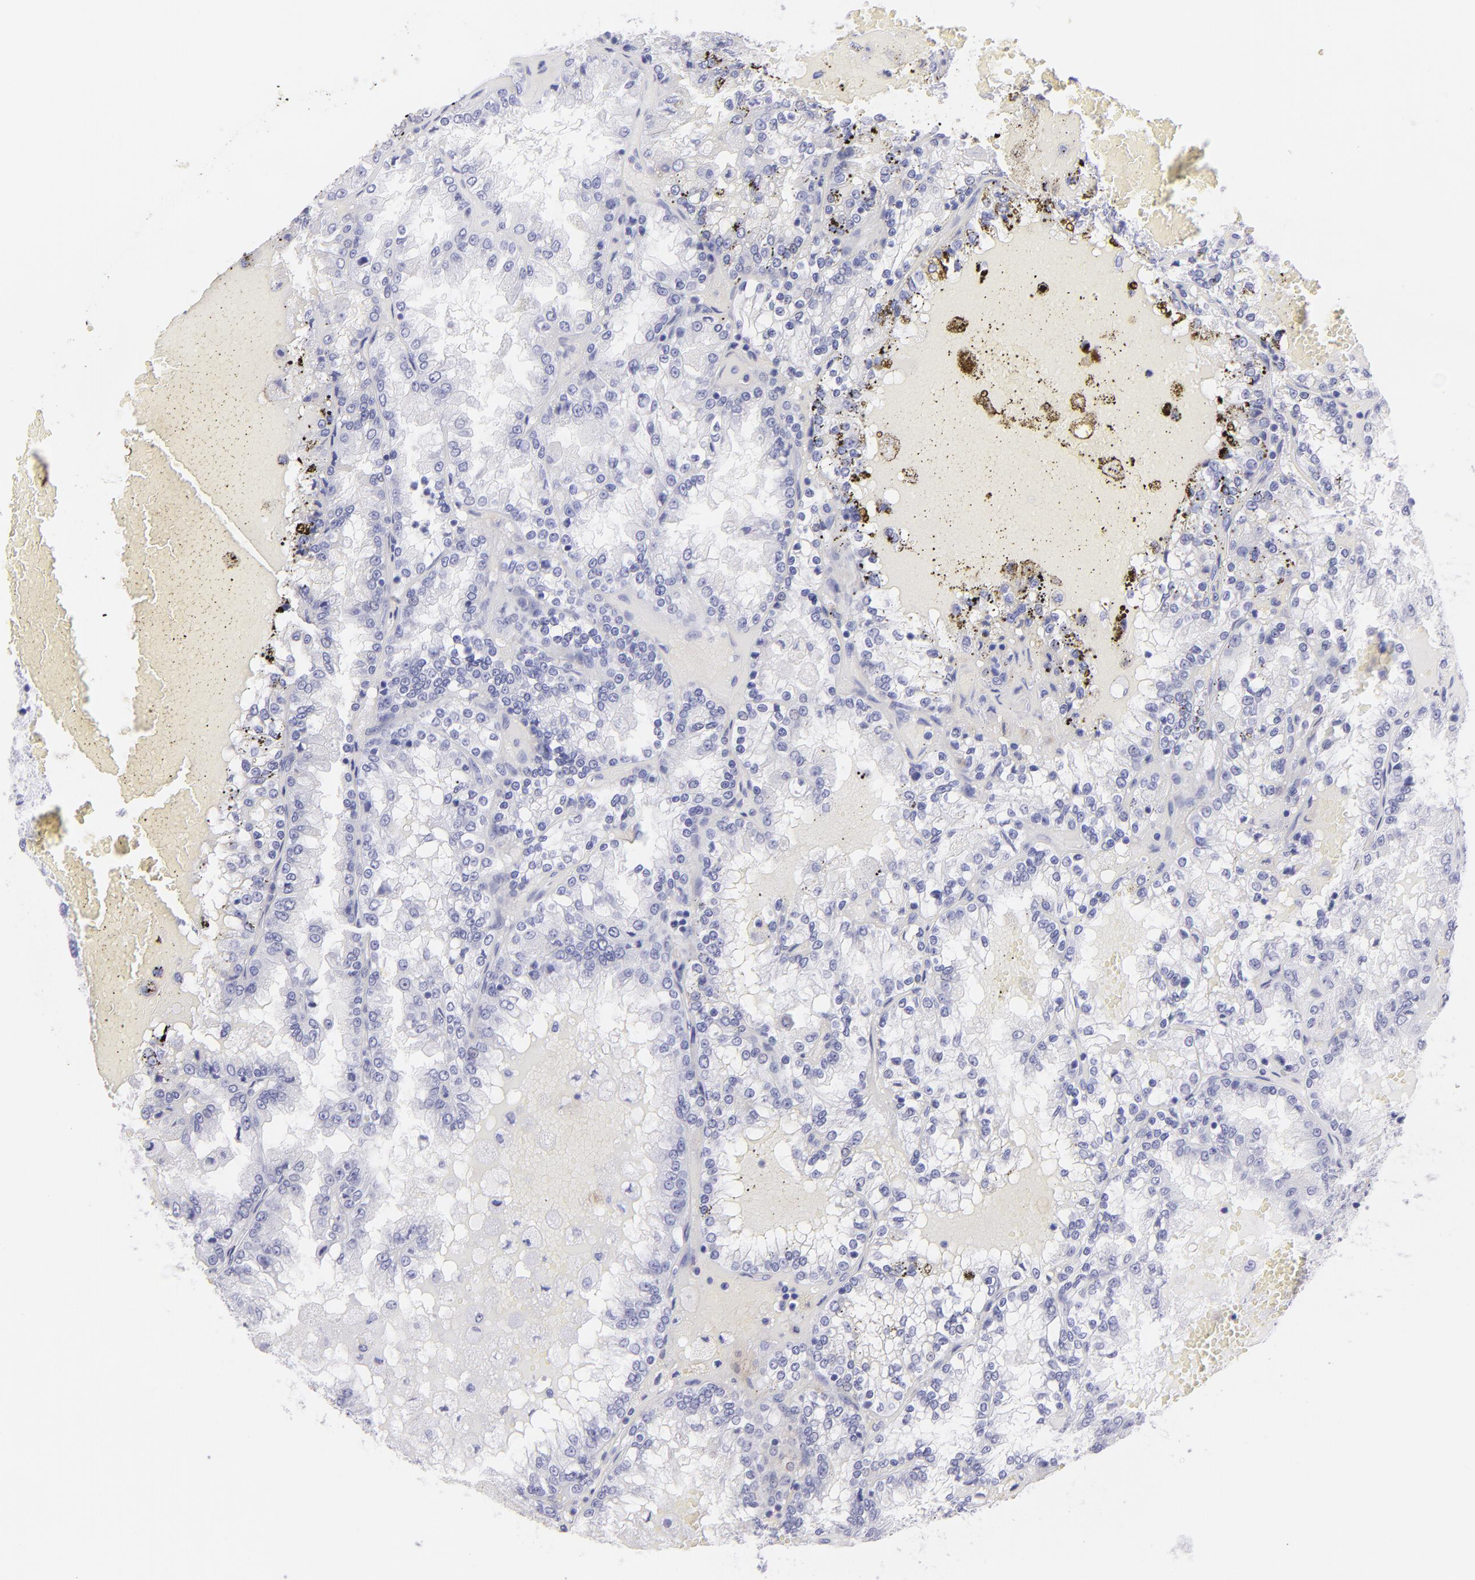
{"staining": {"intensity": "negative", "quantity": "none", "location": "none"}, "tissue": "renal cancer", "cell_type": "Tumor cells", "image_type": "cancer", "snomed": [{"axis": "morphology", "description": "Adenocarcinoma, NOS"}, {"axis": "topography", "description": "Kidney"}], "caption": "Renal cancer was stained to show a protein in brown. There is no significant expression in tumor cells.", "gene": "PIP", "patient": {"sex": "female", "age": 56}}